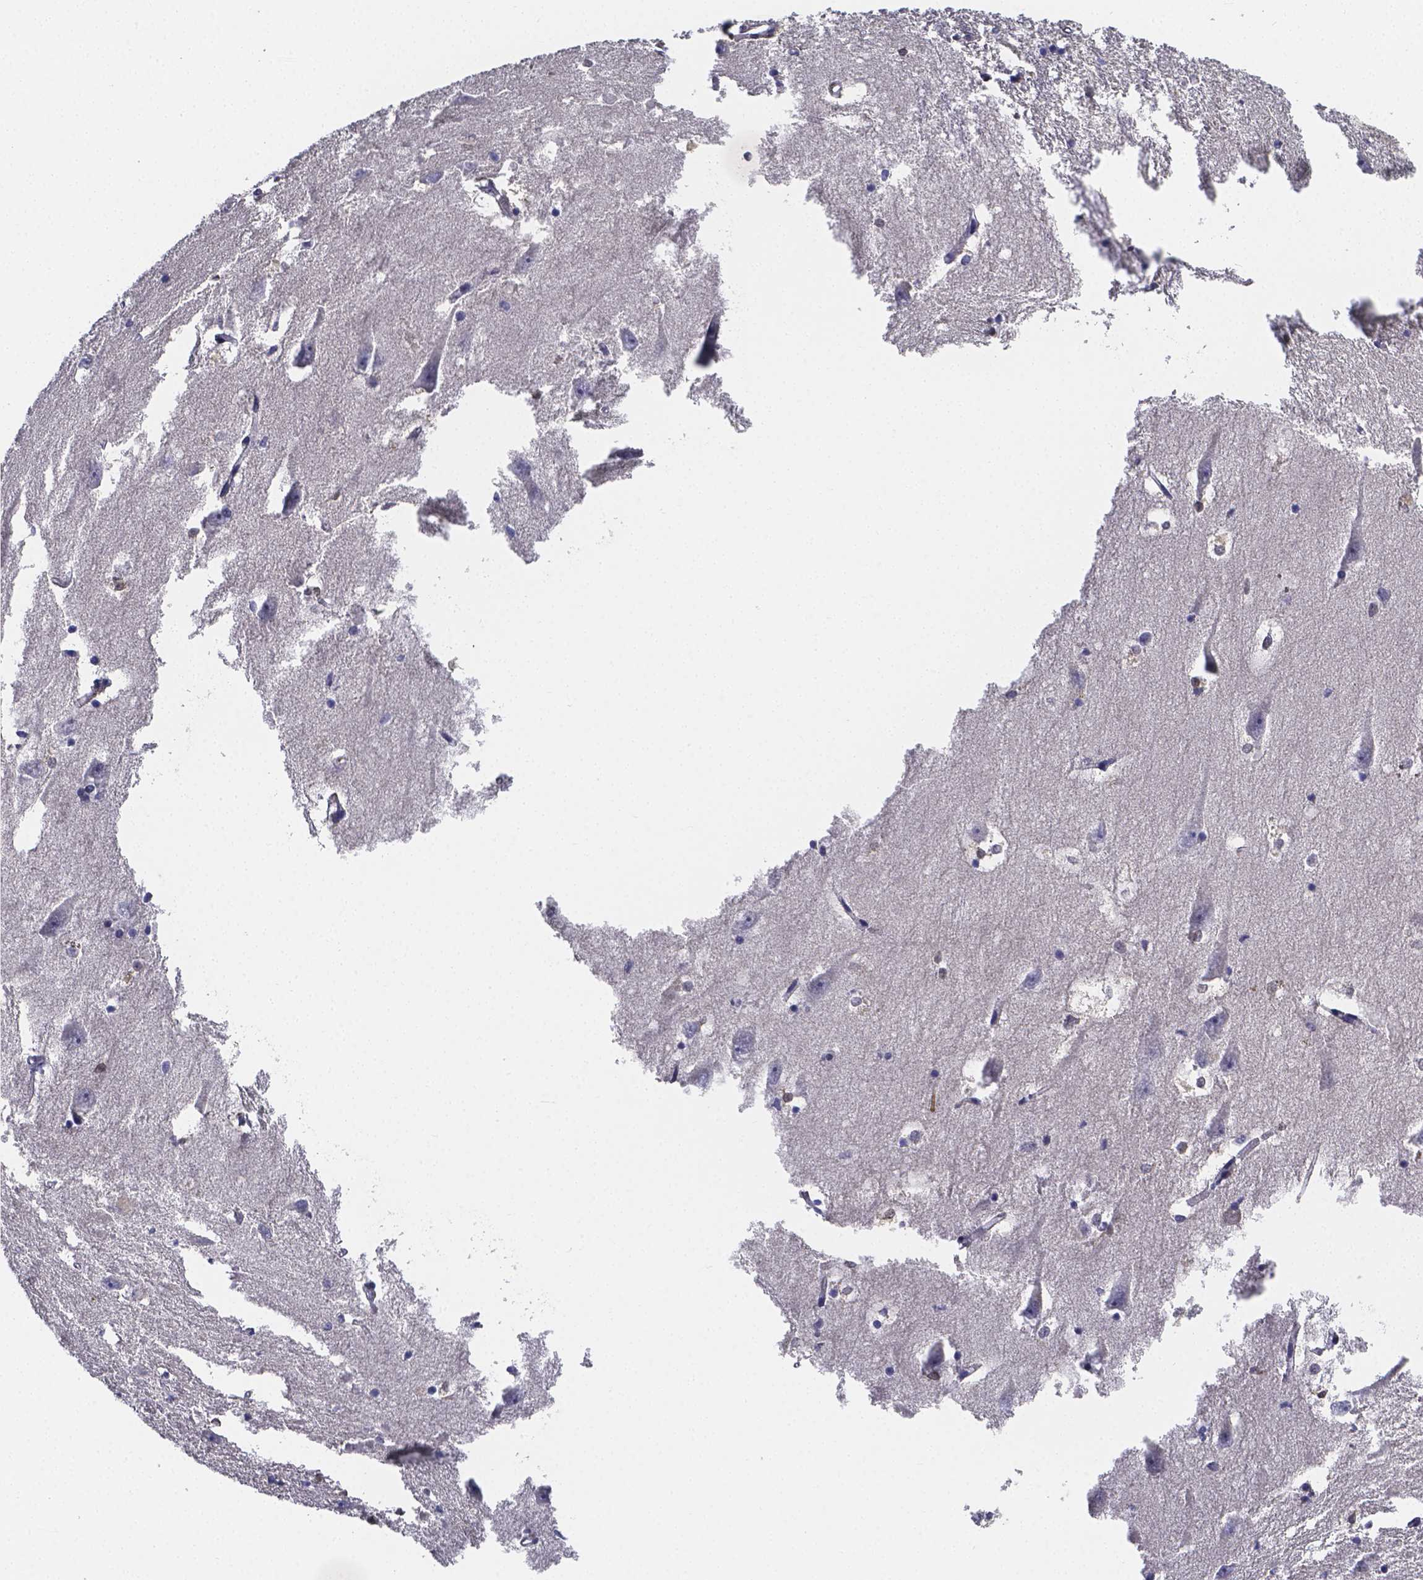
{"staining": {"intensity": "negative", "quantity": "none", "location": "none"}, "tissue": "hippocampus", "cell_type": "Glial cells", "image_type": "normal", "snomed": [{"axis": "morphology", "description": "Normal tissue, NOS"}, {"axis": "topography", "description": "Lateral ventricle wall"}, {"axis": "topography", "description": "Hippocampus"}], "caption": "Human hippocampus stained for a protein using immunohistochemistry (IHC) reveals no expression in glial cells.", "gene": "RERG", "patient": {"sex": "female", "age": 63}}